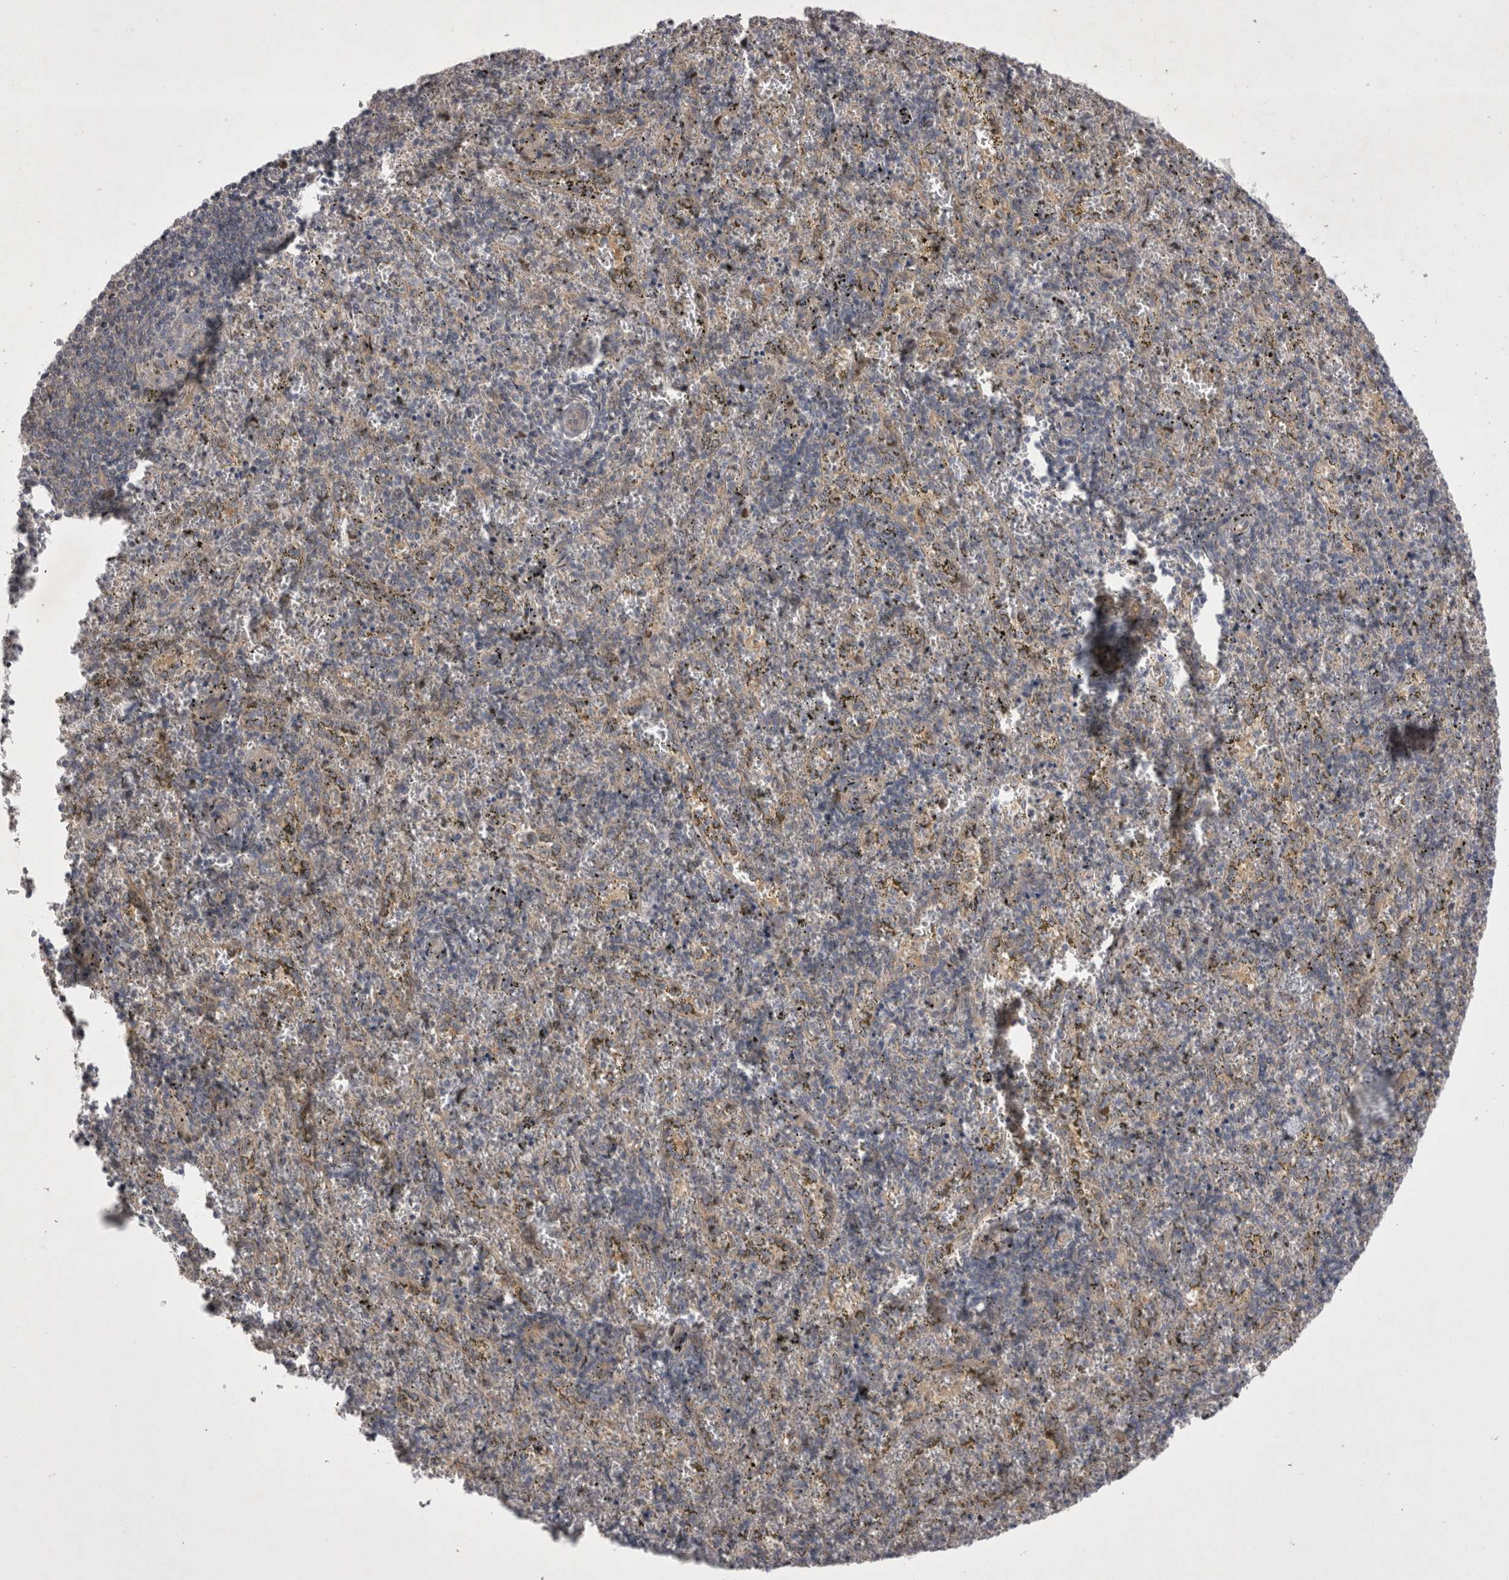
{"staining": {"intensity": "weak", "quantity": "<25%", "location": "cytoplasmic/membranous"}, "tissue": "spleen", "cell_type": "Cells in red pulp", "image_type": "normal", "snomed": [{"axis": "morphology", "description": "Normal tissue, NOS"}, {"axis": "topography", "description": "Spleen"}], "caption": "A micrograph of human spleen is negative for staining in cells in red pulp. The staining is performed using DAB (3,3'-diaminobenzidine) brown chromogen with nuclei counter-stained in using hematoxylin.", "gene": "NENF", "patient": {"sex": "male", "age": 11}}